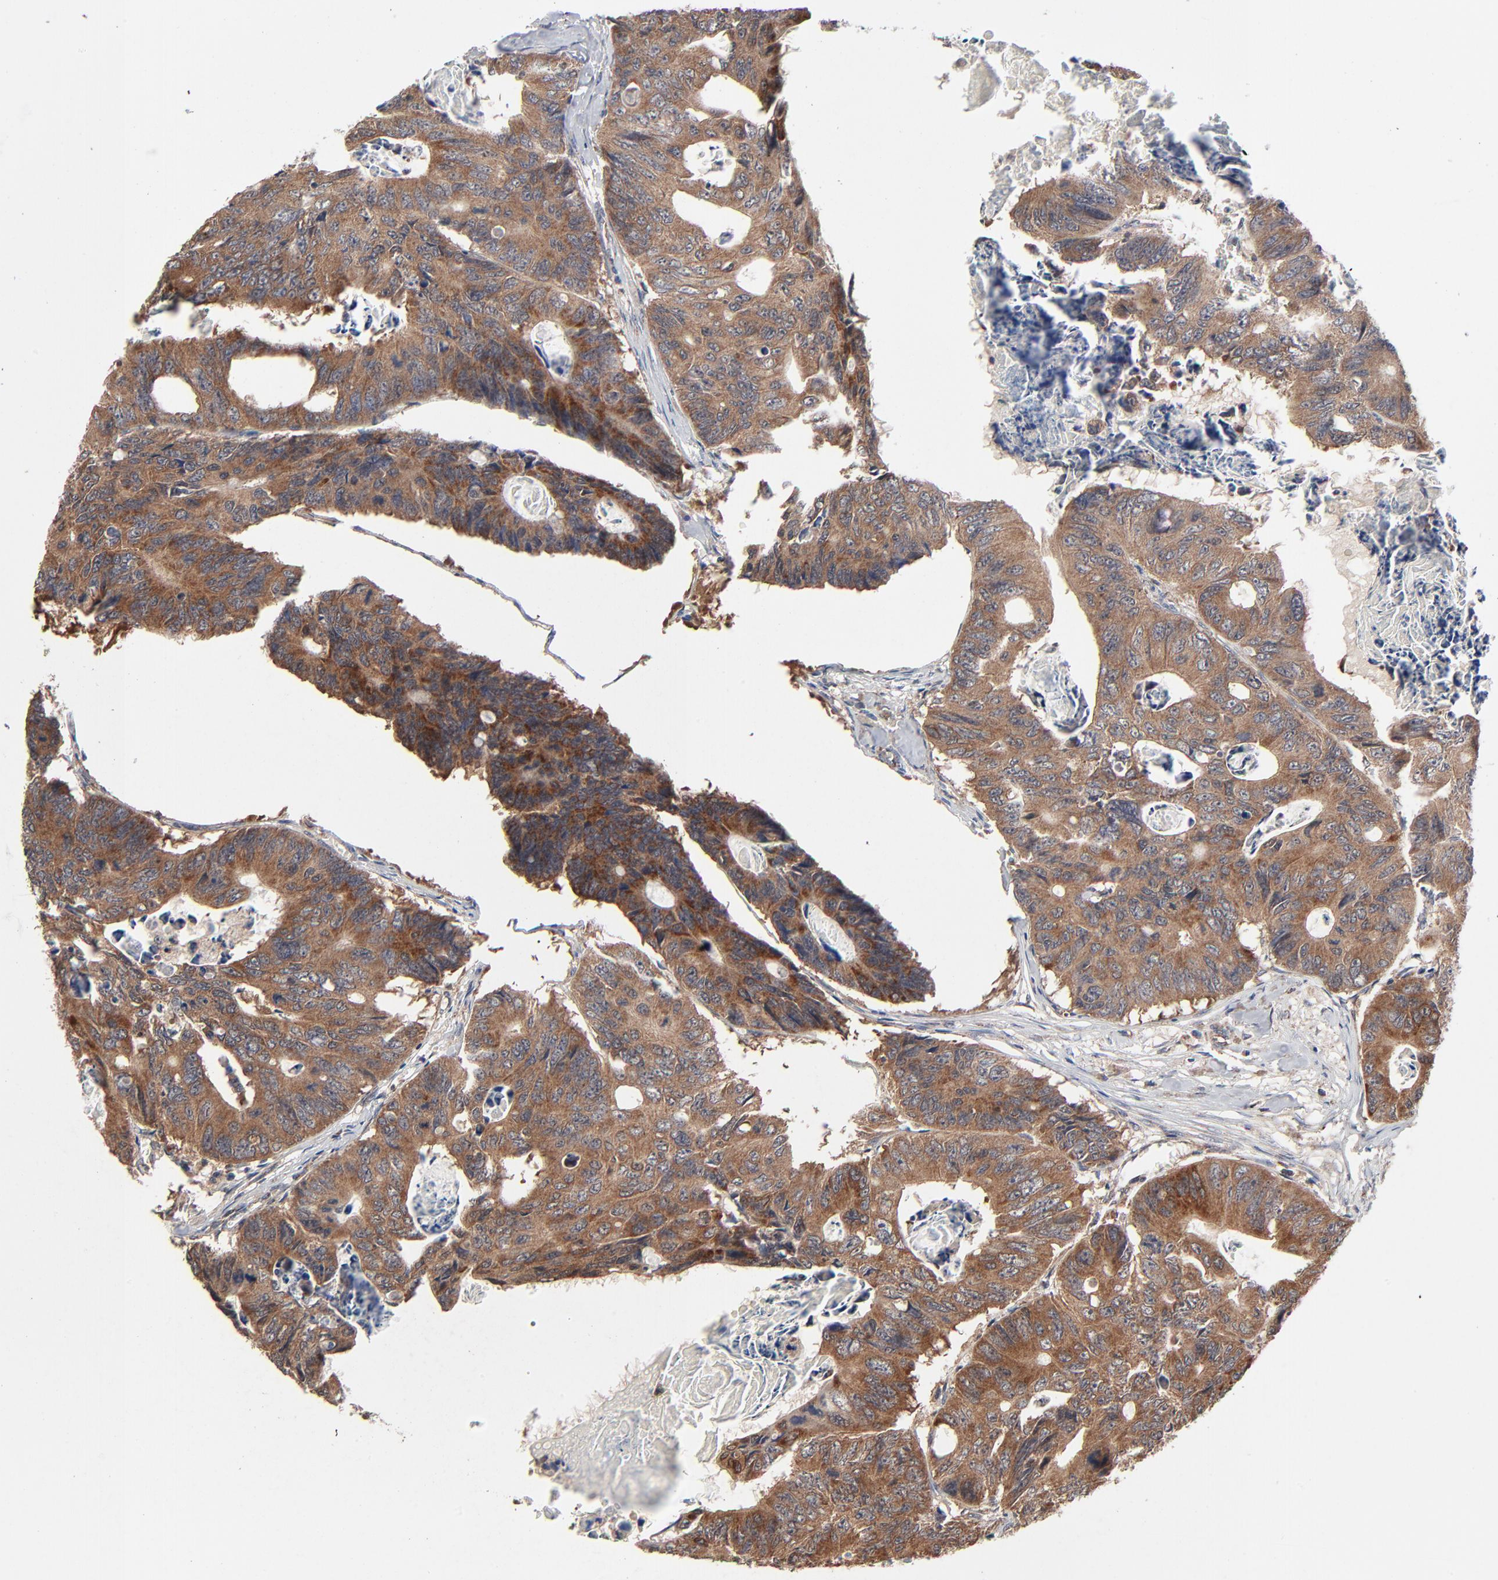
{"staining": {"intensity": "strong", "quantity": ">75%", "location": "cytoplasmic/membranous"}, "tissue": "colorectal cancer", "cell_type": "Tumor cells", "image_type": "cancer", "snomed": [{"axis": "morphology", "description": "Adenocarcinoma, NOS"}, {"axis": "topography", "description": "Colon"}], "caption": "Immunohistochemical staining of human adenocarcinoma (colorectal) reveals high levels of strong cytoplasmic/membranous protein expression in about >75% of tumor cells.", "gene": "ABLIM3", "patient": {"sex": "female", "age": 55}}